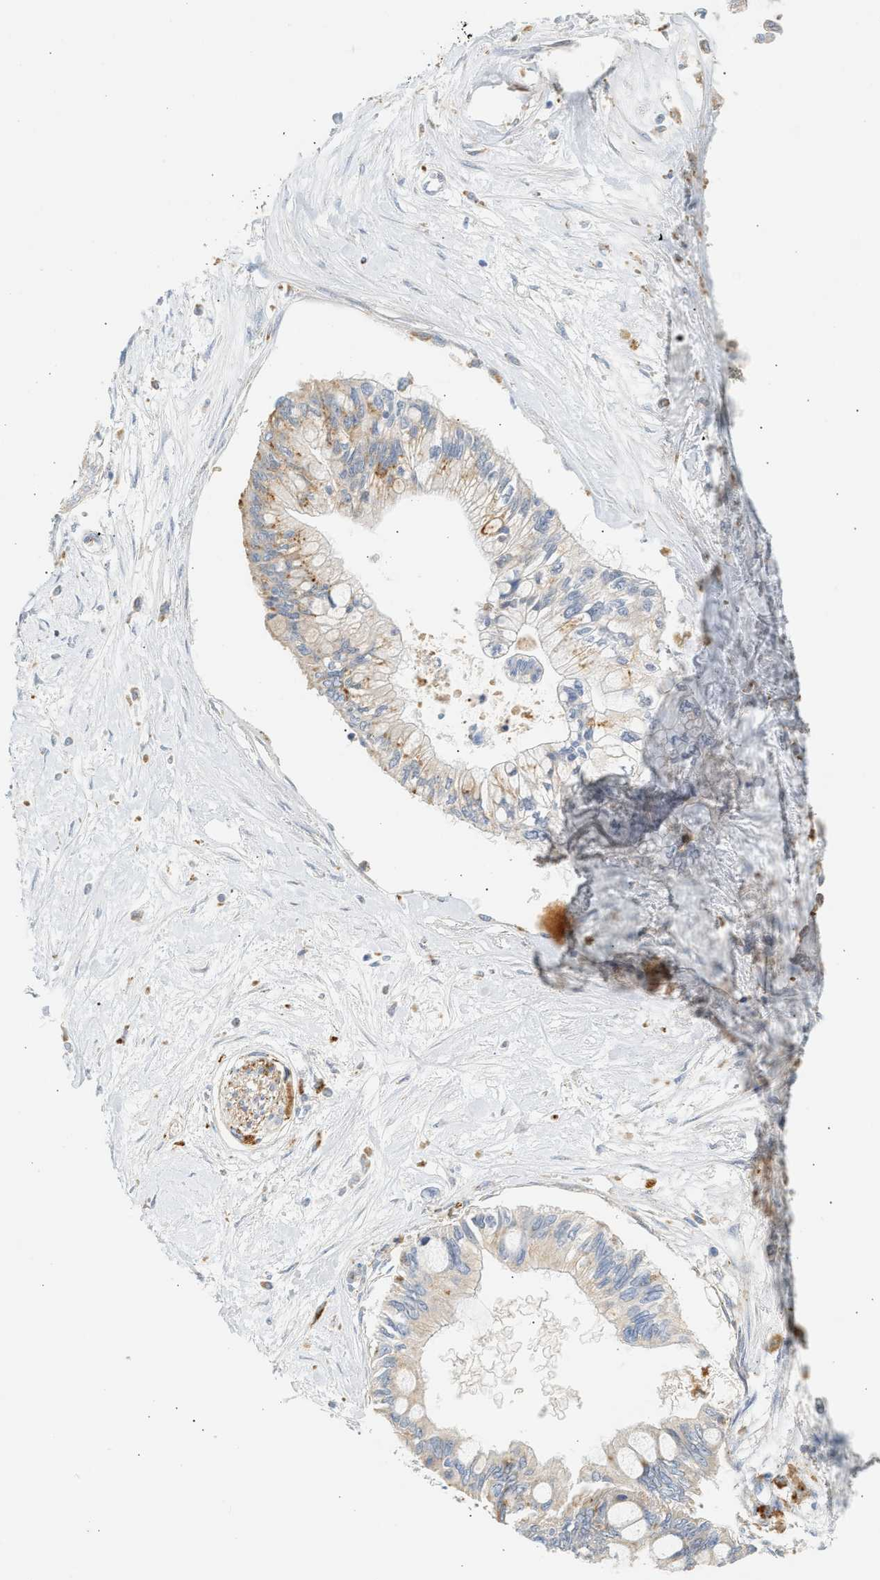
{"staining": {"intensity": "moderate", "quantity": "25%-75%", "location": "cytoplasmic/membranous"}, "tissue": "pancreatic cancer", "cell_type": "Tumor cells", "image_type": "cancer", "snomed": [{"axis": "morphology", "description": "Adenocarcinoma, NOS"}, {"axis": "topography", "description": "Pancreas"}], "caption": "The photomicrograph reveals staining of adenocarcinoma (pancreatic), revealing moderate cytoplasmic/membranous protein positivity (brown color) within tumor cells. (DAB = brown stain, brightfield microscopy at high magnification).", "gene": "ENTHD1", "patient": {"sex": "female", "age": 77}}